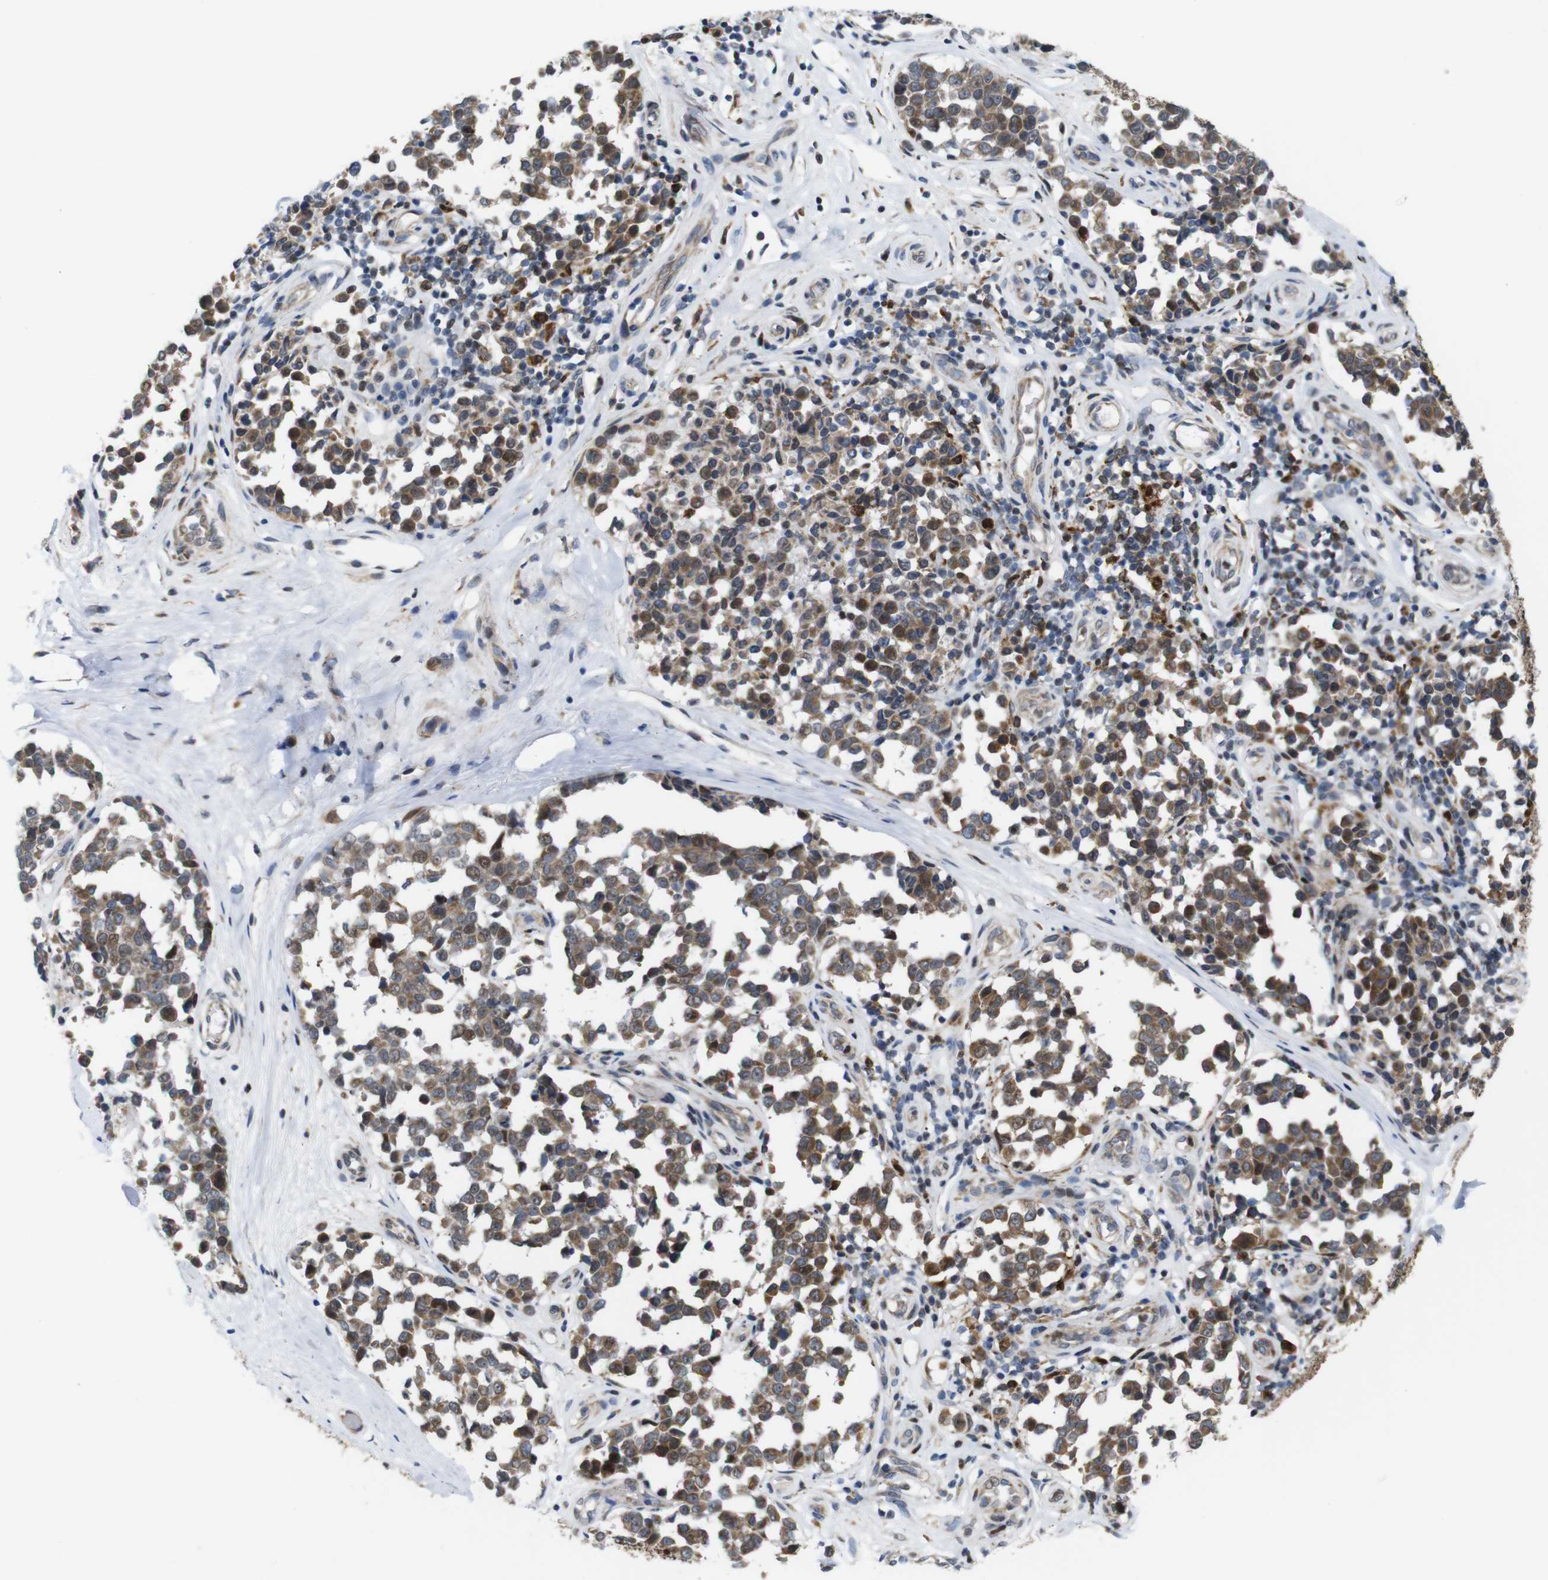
{"staining": {"intensity": "moderate", "quantity": ">75%", "location": "cytoplasmic/membranous"}, "tissue": "melanoma", "cell_type": "Tumor cells", "image_type": "cancer", "snomed": [{"axis": "morphology", "description": "Malignant melanoma, NOS"}, {"axis": "topography", "description": "Skin"}], "caption": "High-magnification brightfield microscopy of malignant melanoma stained with DAB (brown) and counterstained with hematoxylin (blue). tumor cells exhibit moderate cytoplasmic/membranous positivity is identified in about>75% of cells.", "gene": "PTPN1", "patient": {"sex": "female", "age": 64}}